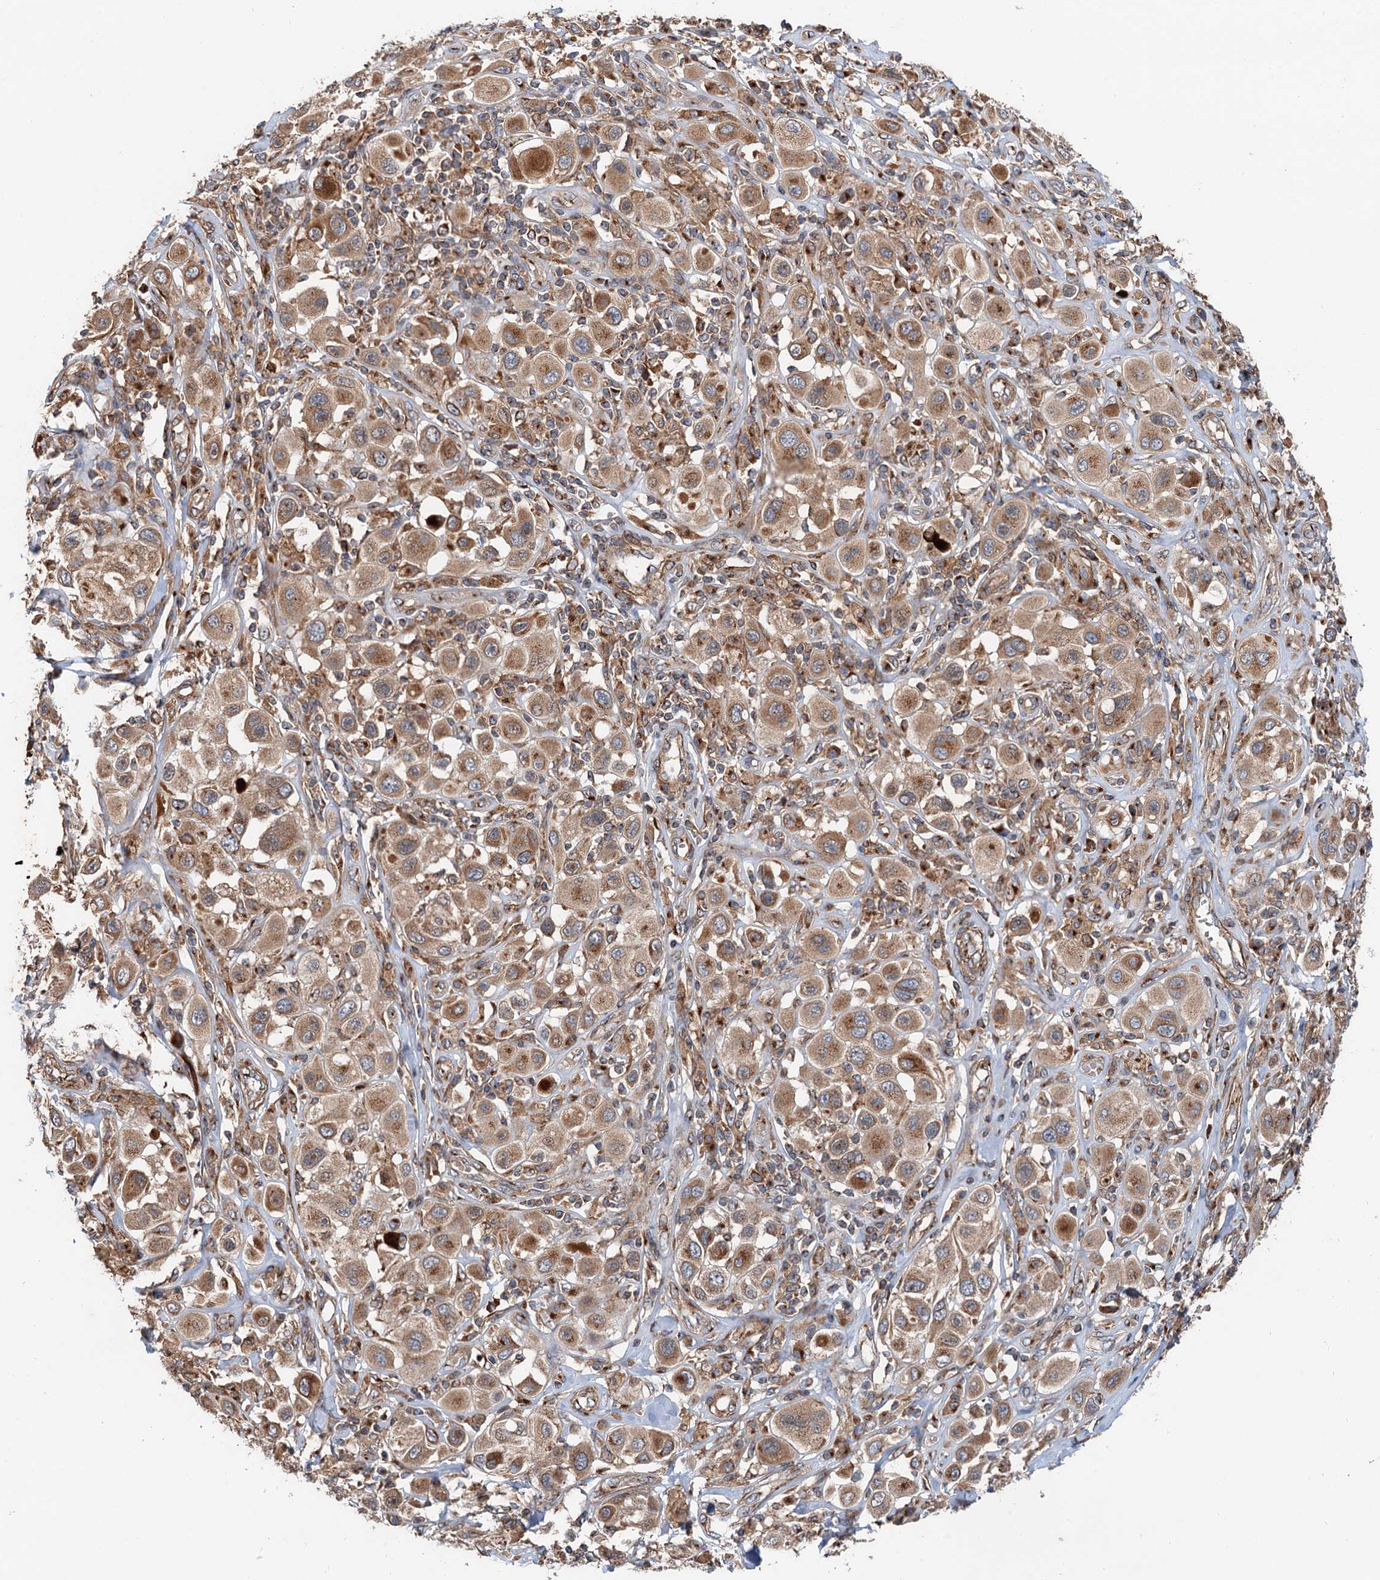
{"staining": {"intensity": "moderate", "quantity": ">75%", "location": "cytoplasmic/membranous"}, "tissue": "melanoma", "cell_type": "Tumor cells", "image_type": "cancer", "snomed": [{"axis": "morphology", "description": "Malignant melanoma, Metastatic site"}, {"axis": "topography", "description": "Skin"}], "caption": "Approximately >75% of tumor cells in melanoma show moderate cytoplasmic/membranous protein staining as visualized by brown immunohistochemical staining.", "gene": "ANKRD26", "patient": {"sex": "male", "age": 41}}